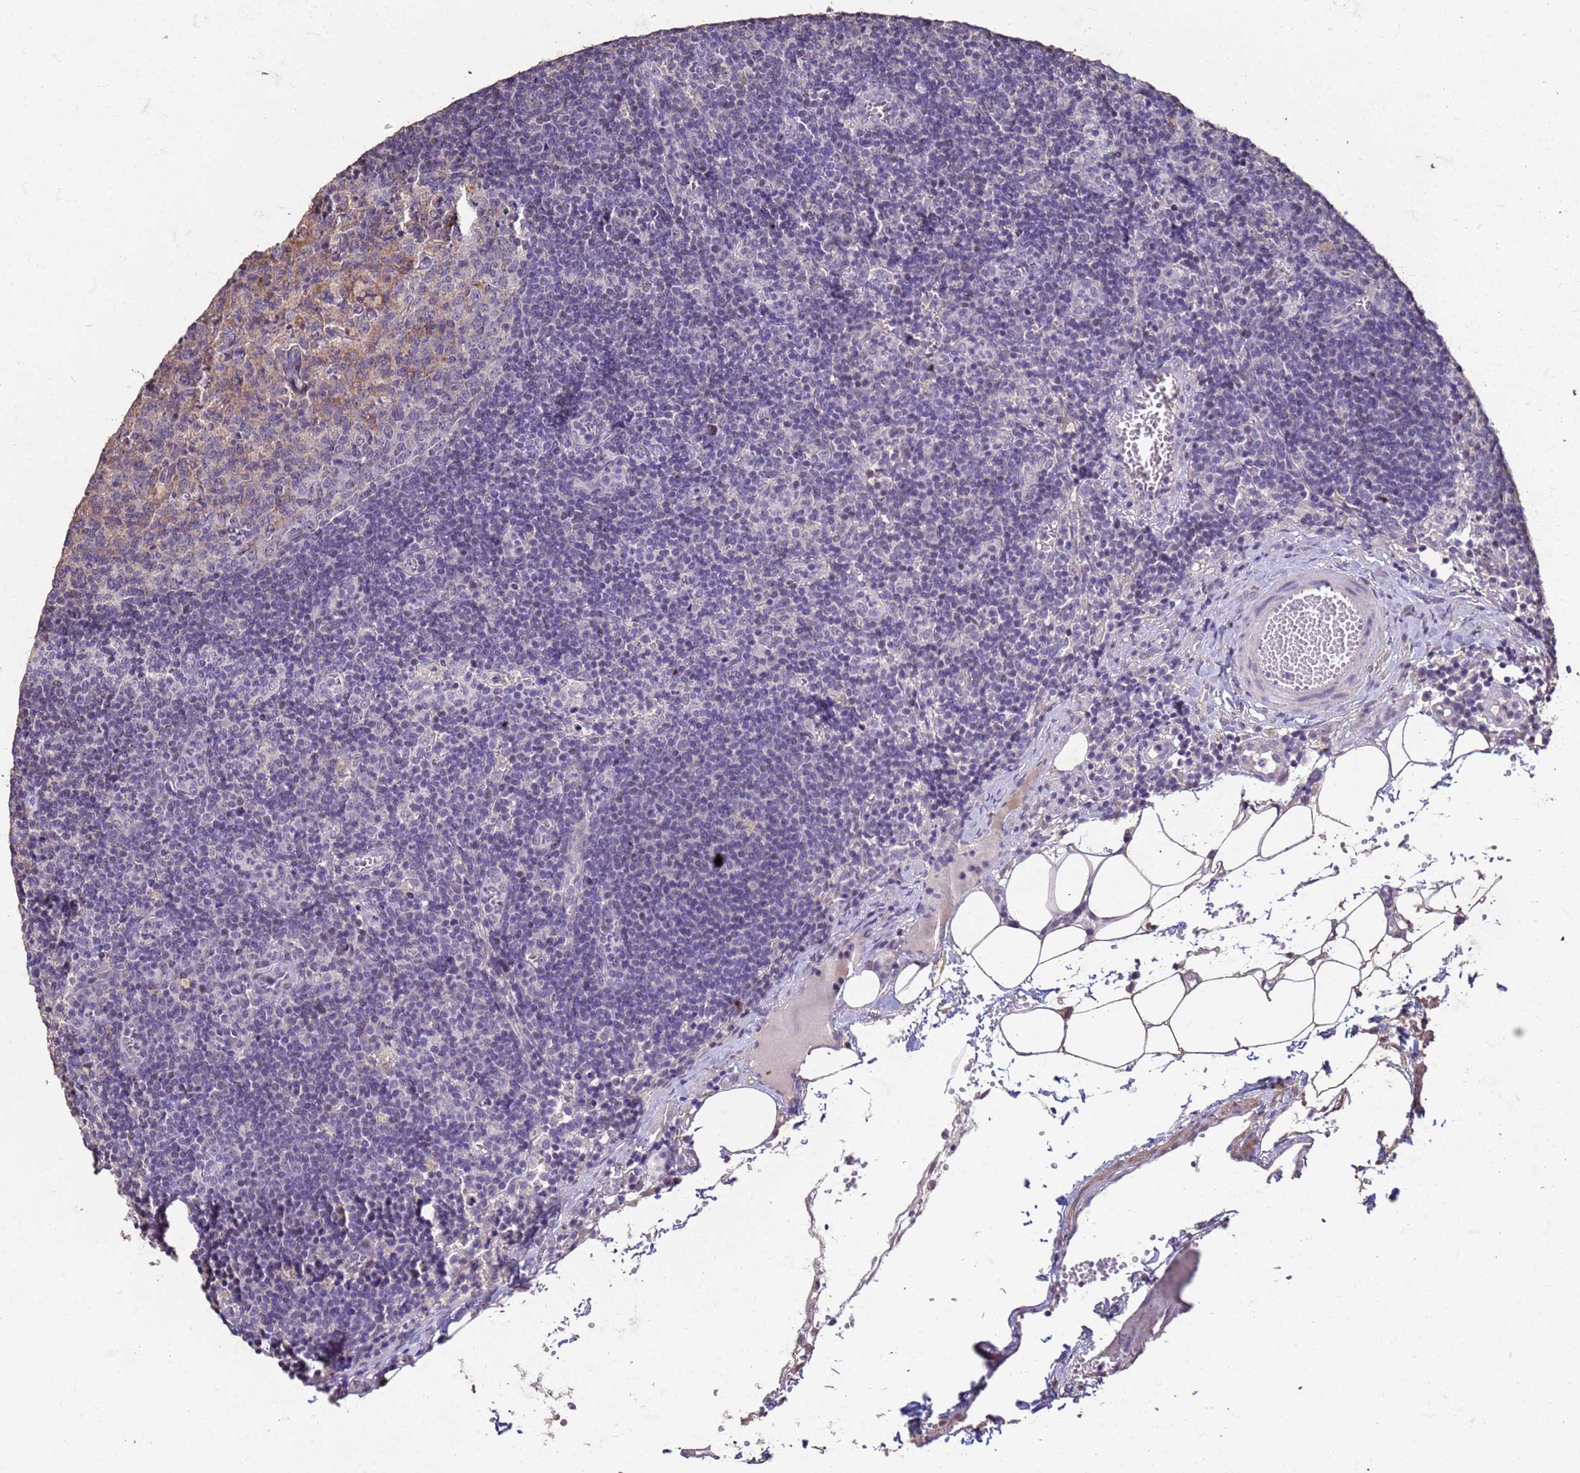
{"staining": {"intensity": "weak", "quantity": "<25%", "location": "cytoplasmic/membranous"}, "tissue": "lymph node", "cell_type": "Germinal center cells", "image_type": "normal", "snomed": [{"axis": "morphology", "description": "Normal tissue, NOS"}, {"axis": "topography", "description": "Lymph node"}], "caption": "Germinal center cells are negative for brown protein staining in unremarkable lymph node. (Immunohistochemistry (ihc), brightfield microscopy, high magnification).", "gene": "SLC25A15", "patient": {"sex": "female", "age": 27}}